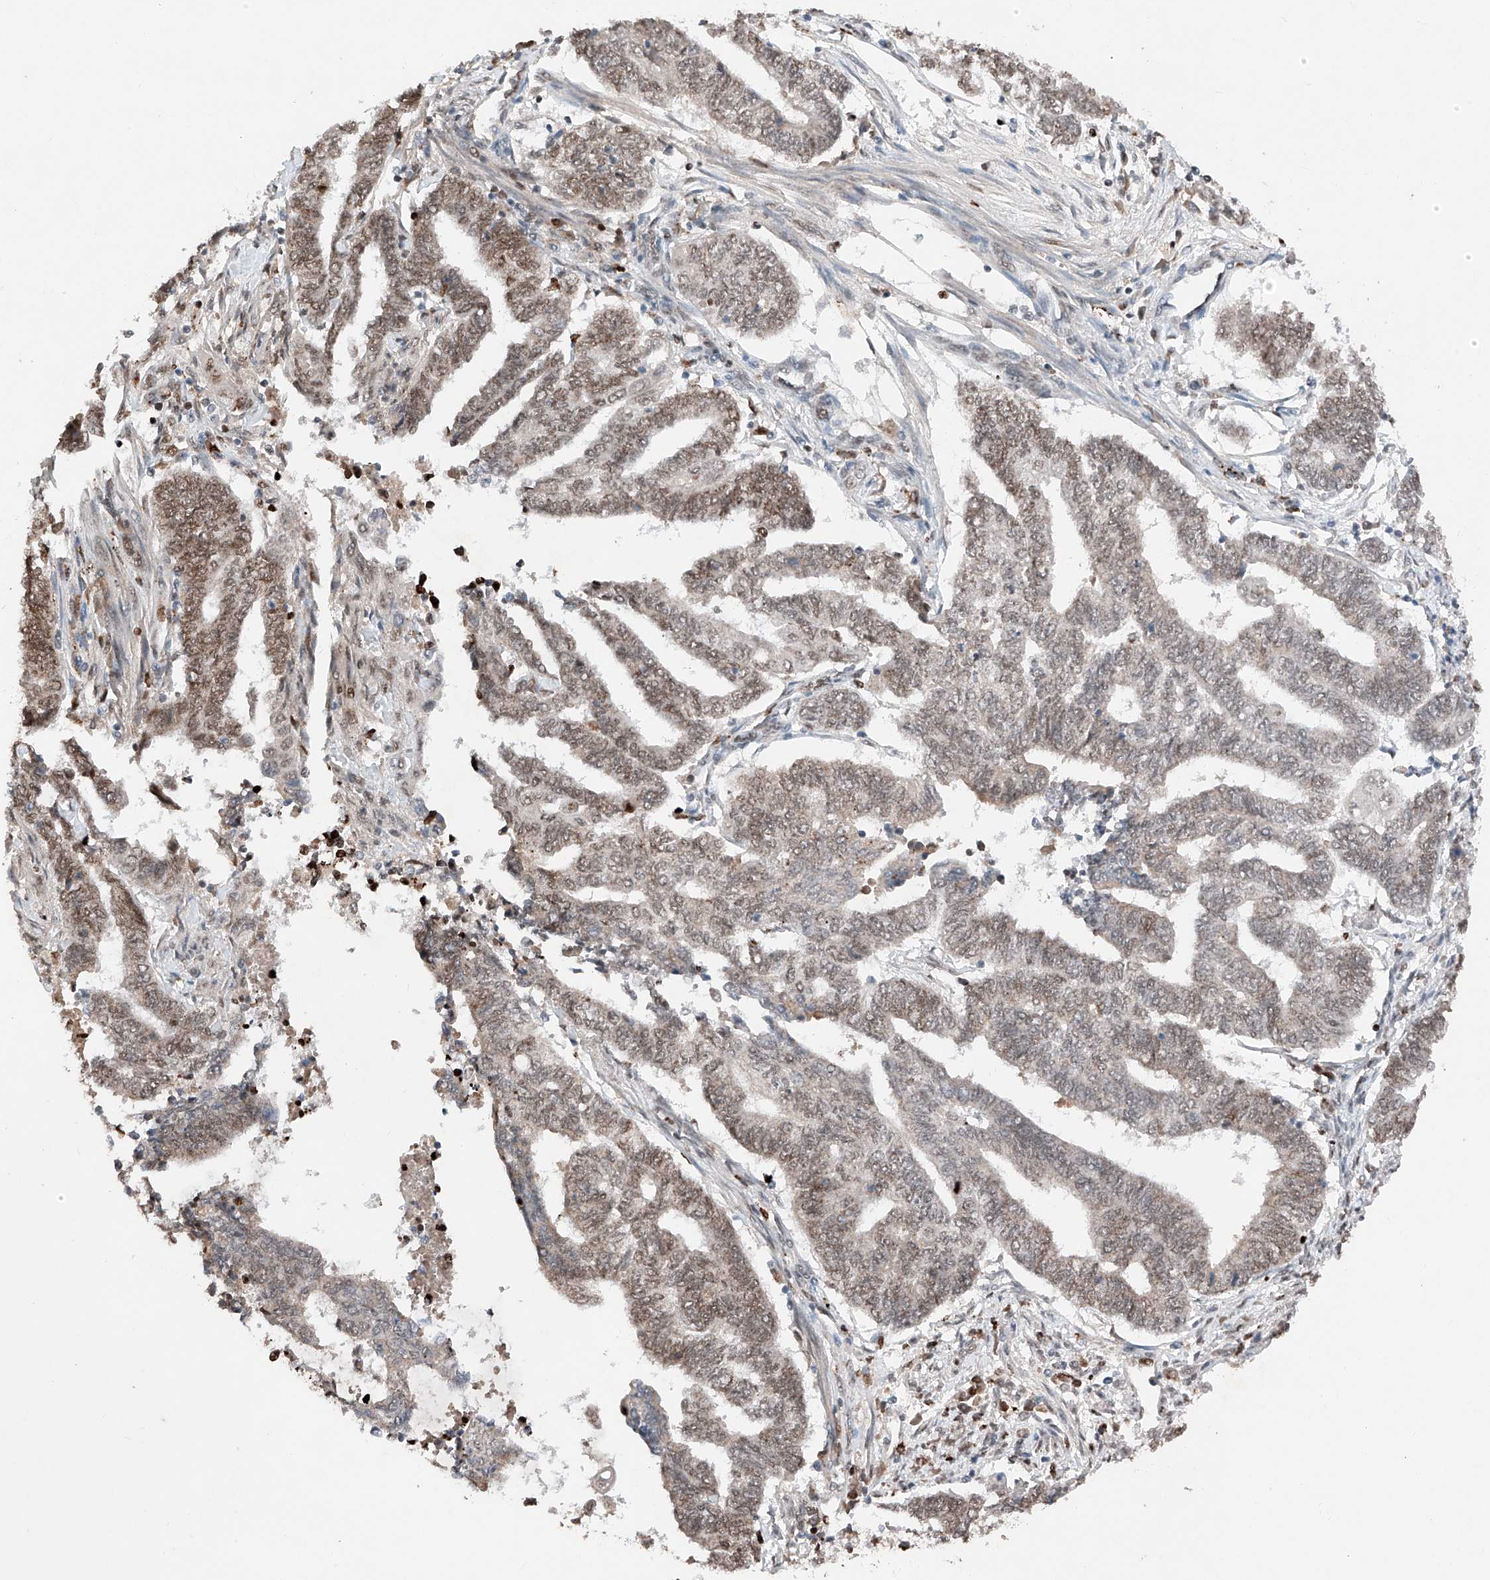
{"staining": {"intensity": "weak", "quantity": "25%-75%", "location": "nuclear"}, "tissue": "endometrial cancer", "cell_type": "Tumor cells", "image_type": "cancer", "snomed": [{"axis": "morphology", "description": "Adenocarcinoma, NOS"}, {"axis": "topography", "description": "Uterus"}, {"axis": "topography", "description": "Endometrium"}], "caption": "A high-resolution photomicrograph shows immunohistochemistry staining of endometrial cancer, which reveals weak nuclear positivity in approximately 25%-75% of tumor cells. The protein is stained brown, and the nuclei are stained in blue (DAB (3,3'-diaminobenzidine) IHC with brightfield microscopy, high magnification).", "gene": "TBX4", "patient": {"sex": "female", "age": 70}}